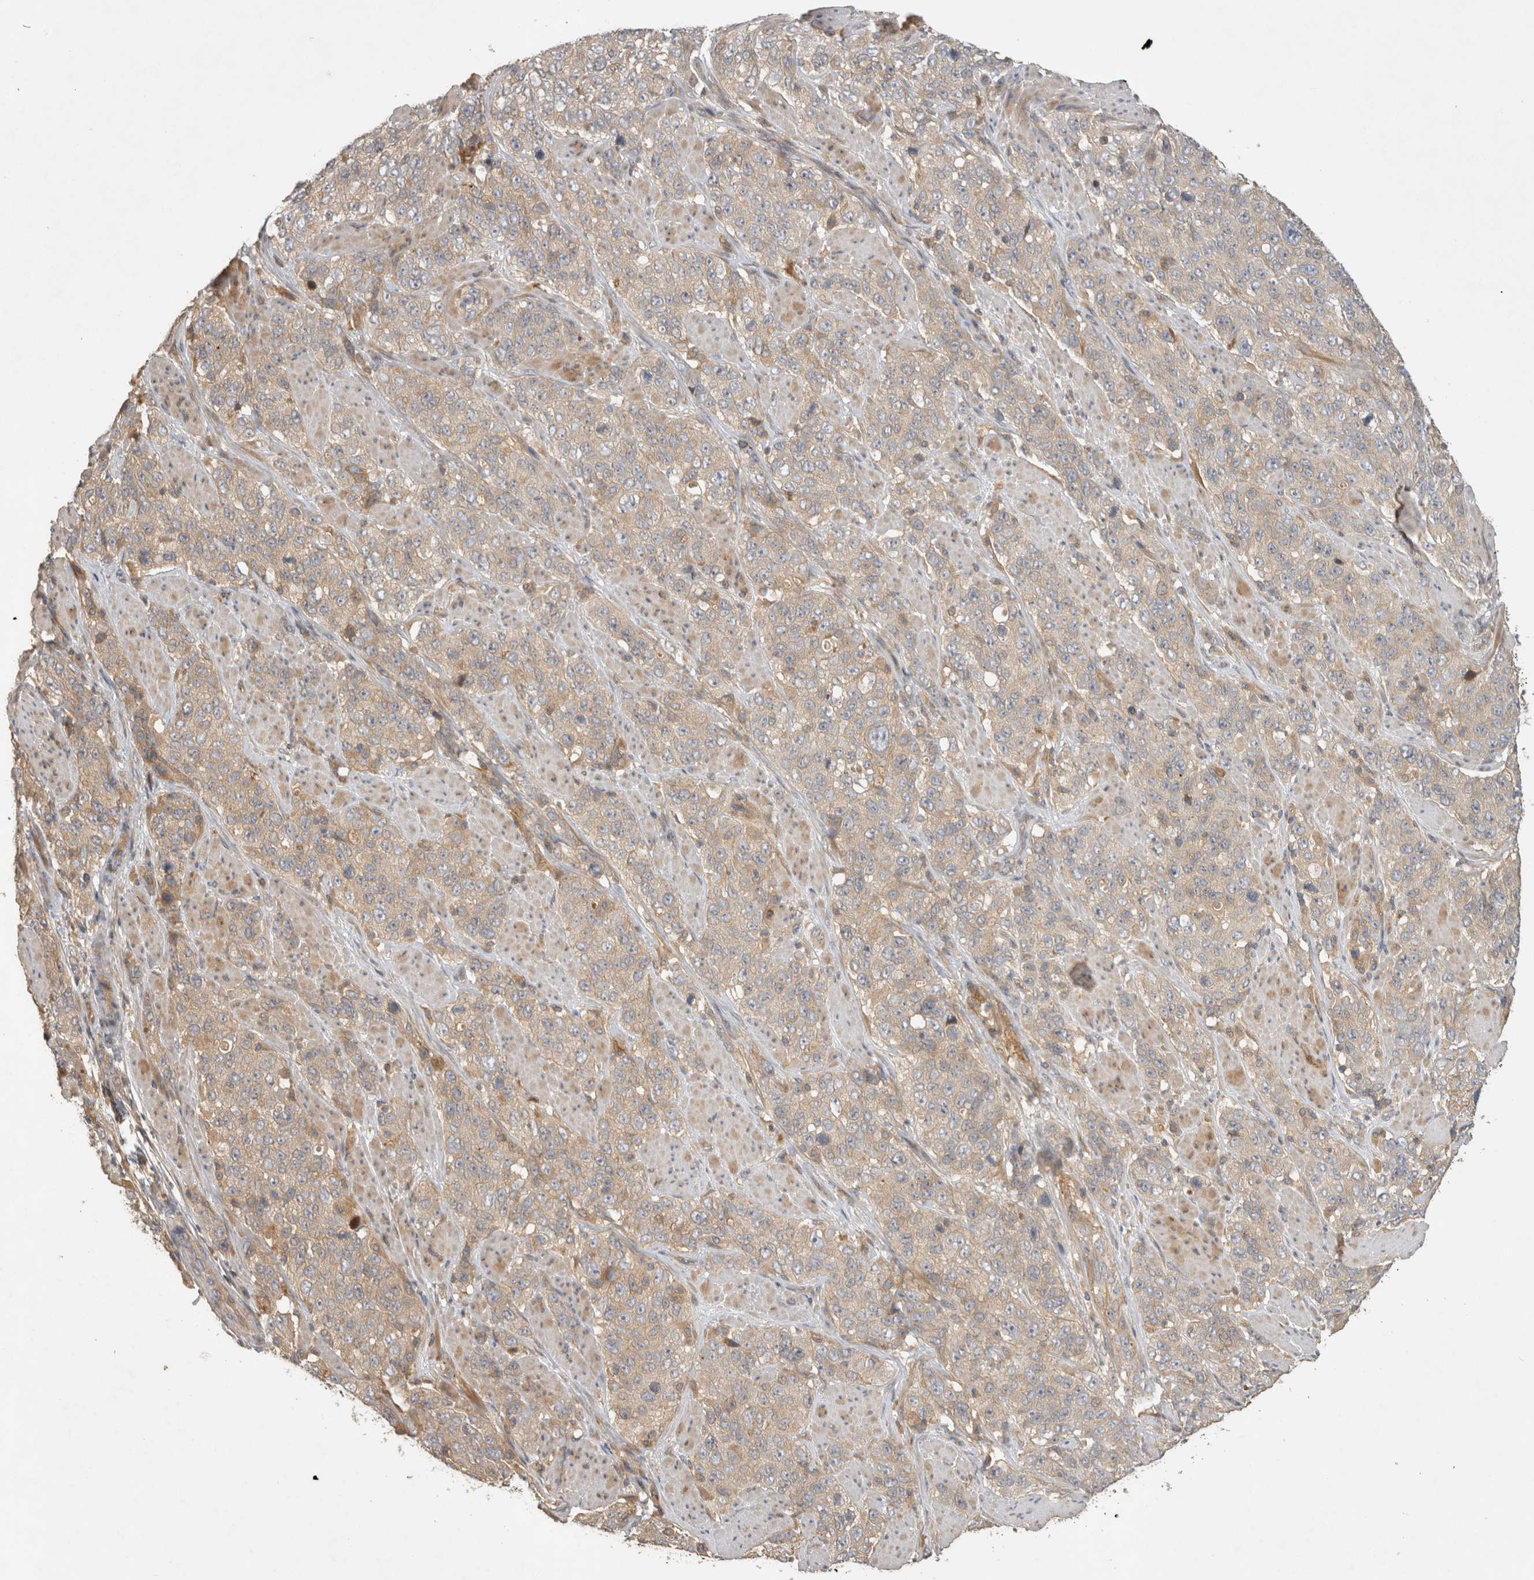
{"staining": {"intensity": "weak", "quantity": "<25%", "location": "cytoplasmic/membranous"}, "tissue": "stomach cancer", "cell_type": "Tumor cells", "image_type": "cancer", "snomed": [{"axis": "morphology", "description": "Adenocarcinoma, NOS"}, {"axis": "topography", "description": "Stomach"}], "caption": "Immunohistochemistry (IHC) of stomach cancer displays no positivity in tumor cells.", "gene": "PPP1R42", "patient": {"sex": "male", "age": 48}}